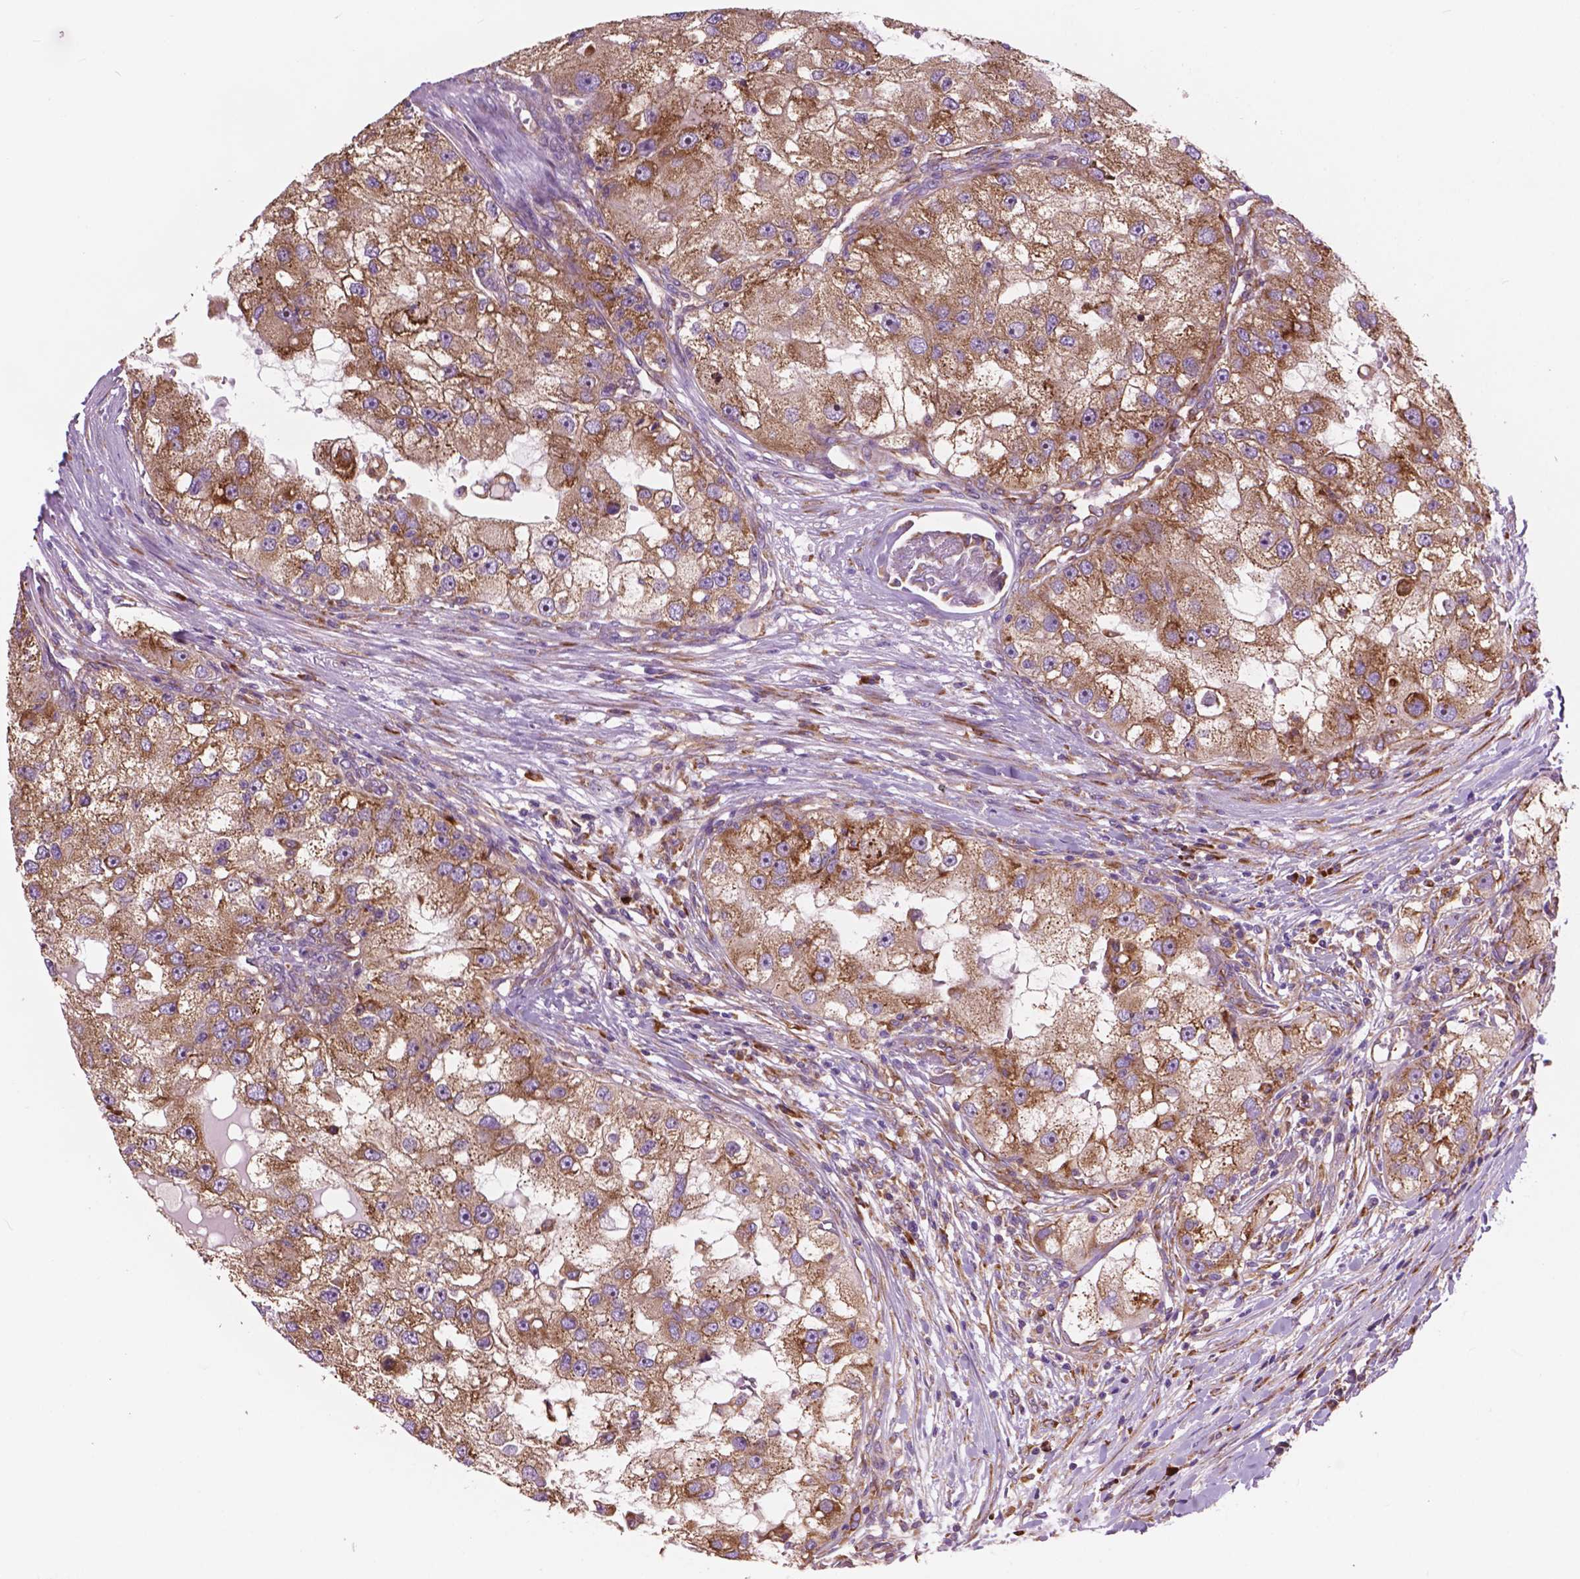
{"staining": {"intensity": "moderate", "quantity": ">75%", "location": "cytoplasmic/membranous"}, "tissue": "renal cancer", "cell_type": "Tumor cells", "image_type": "cancer", "snomed": [{"axis": "morphology", "description": "Adenocarcinoma, NOS"}, {"axis": "topography", "description": "Kidney"}], "caption": "Adenocarcinoma (renal) was stained to show a protein in brown. There is medium levels of moderate cytoplasmic/membranous staining in about >75% of tumor cells.", "gene": "RPL37A", "patient": {"sex": "male", "age": 63}}